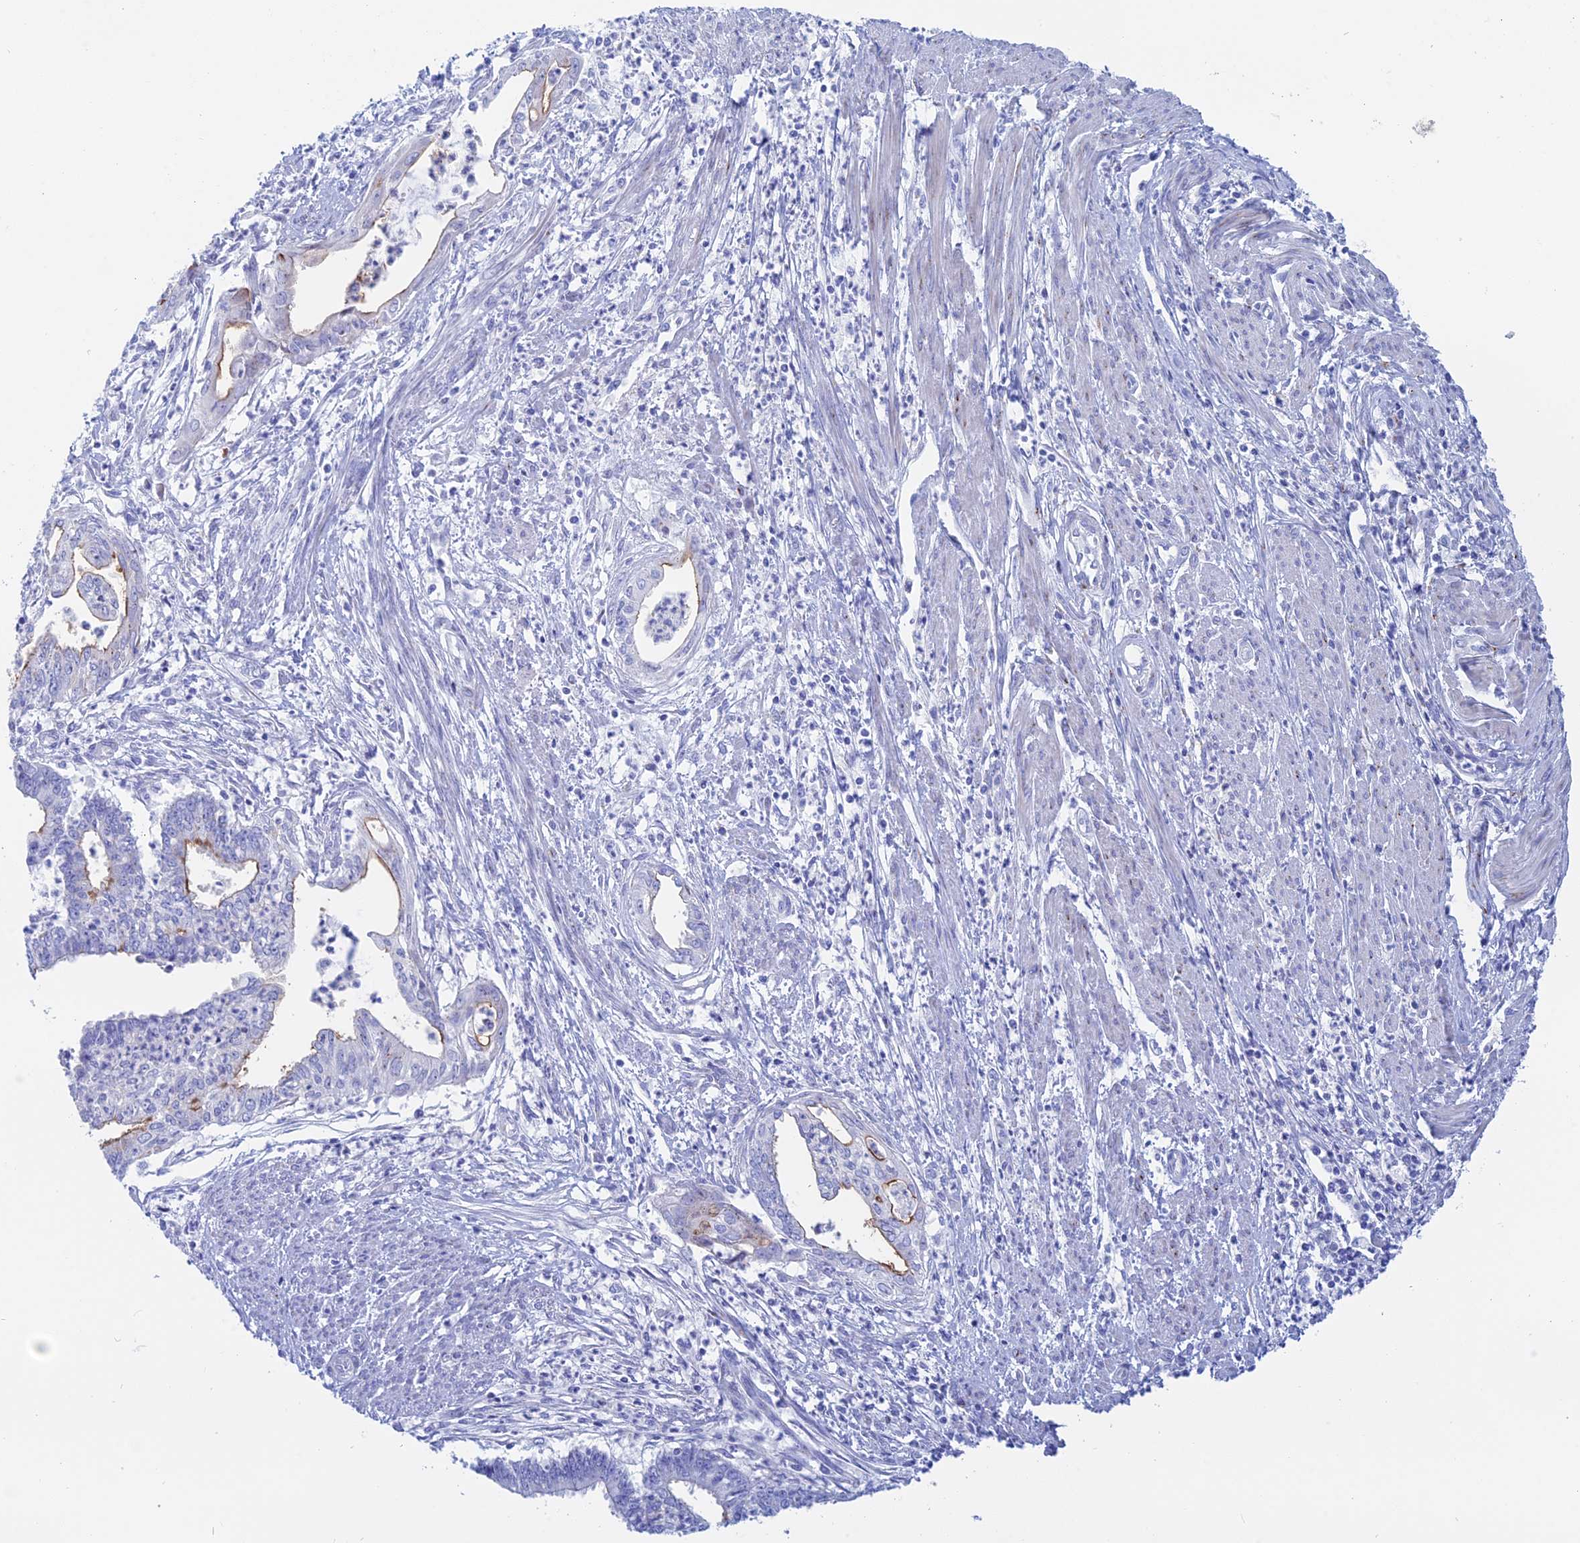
{"staining": {"intensity": "negative", "quantity": "none", "location": "none"}, "tissue": "endometrial cancer", "cell_type": "Tumor cells", "image_type": "cancer", "snomed": [{"axis": "morphology", "description": "Adenocarcinoma, NOS"}, {"axis": "topography", "description": "Endometrium"}], "caption": "Endometrial adenocarcinoma stained for a protein using immunohistochemistry (IHC) displays no positivity tumor cells.", "gene": "ERICH4", "patient": {"sex": "female", "age": 73}}